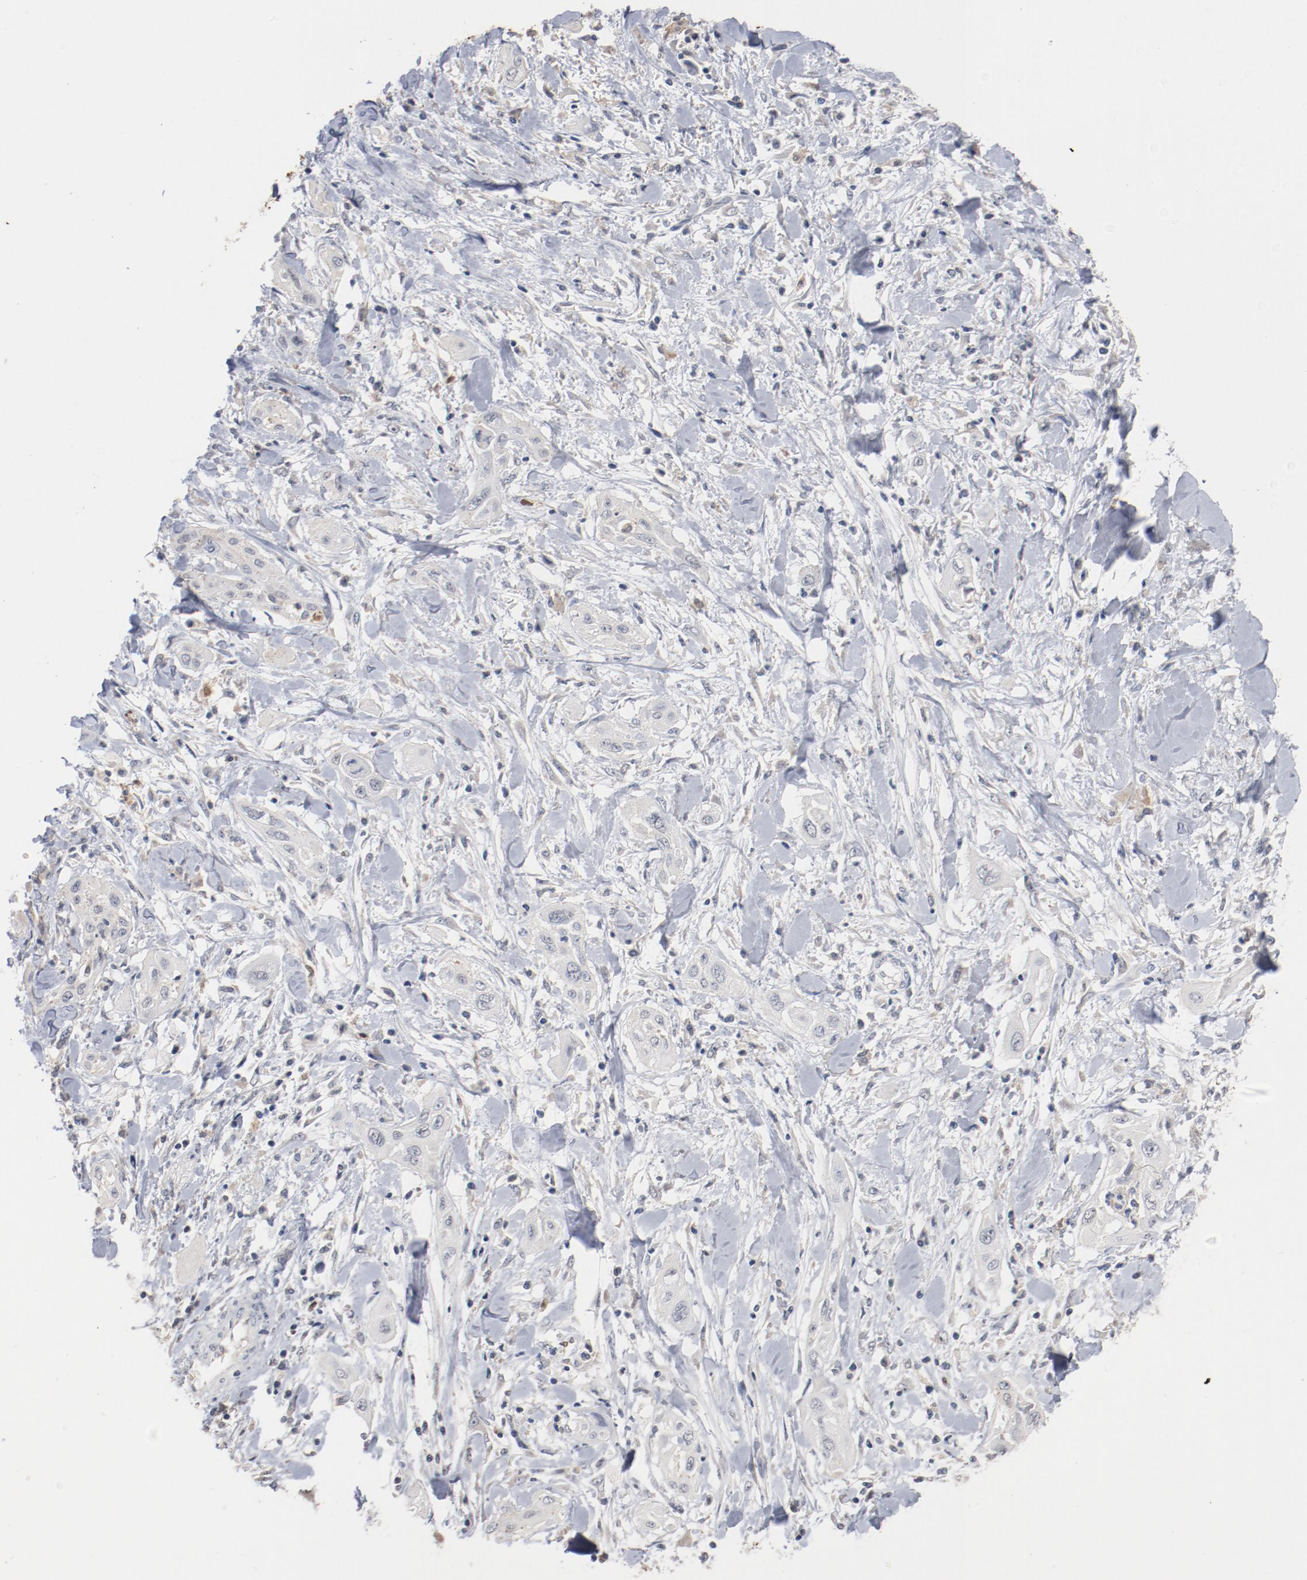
{"staining": {"intensity": "negative", "quantity": "none", "location": "none"}, "tissue": "lung cancer", "cell_type": "Tumor cells", "image_type": "cancer", "snomed": [{"axis": "morphology", "description": "Squamous cell carcinoma, NOS"}, {"axis": "topography", "description": "Lung"}], "caption": "Protein analysis of lung cancer demonstrates no significant staining in tumor cells. The staining is performed using DAB brown chromogen with nuclei counter-stained in using hematoxylin.", "gene": "ERICH1", "patient": {"sex": "female", "age": 47}}